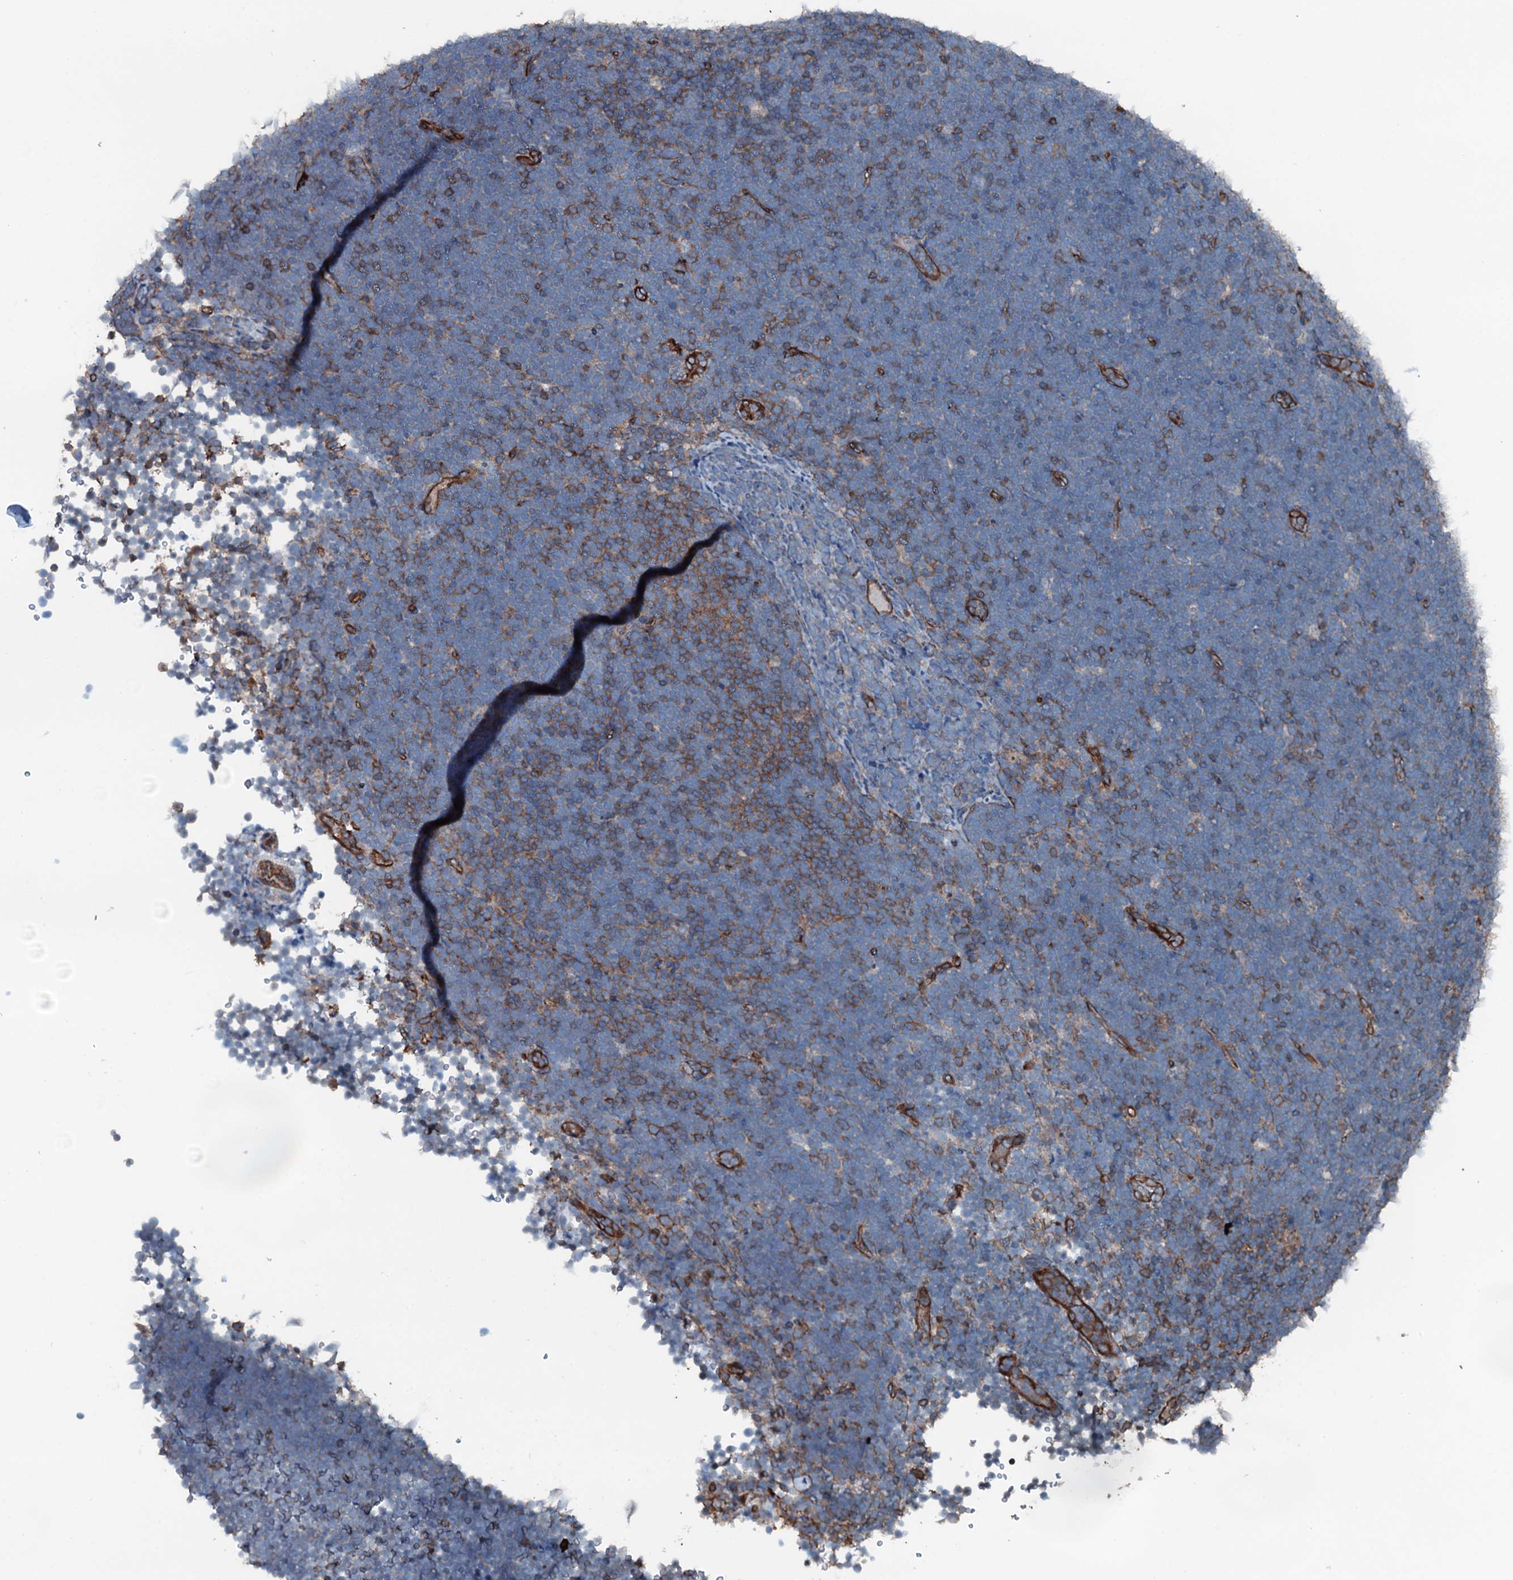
{"staining": {"intensity": "moderate", "quantity": "<25%", "location": "cytoplasmic/membranous"}, "tissue": "lymphoma", "cell_type": "Tumor cells", "image_type": "cancer", "snomed": [{"axis": "morphology", "description": "Malignant lymphoma, non-Hodgkin's type, High grade"}, {"axis": "topography", "description": "Lymph node"}], "caption": "Protein expression by IHC reveals moderate cytoplasmic/membranous expression in approximately <25% of tumor cells in malignant lymphoma, non-Hodgkin's type (high-grade).", "gene": "SLC25A38", "patient": {"sex": "male", "age": 13}}